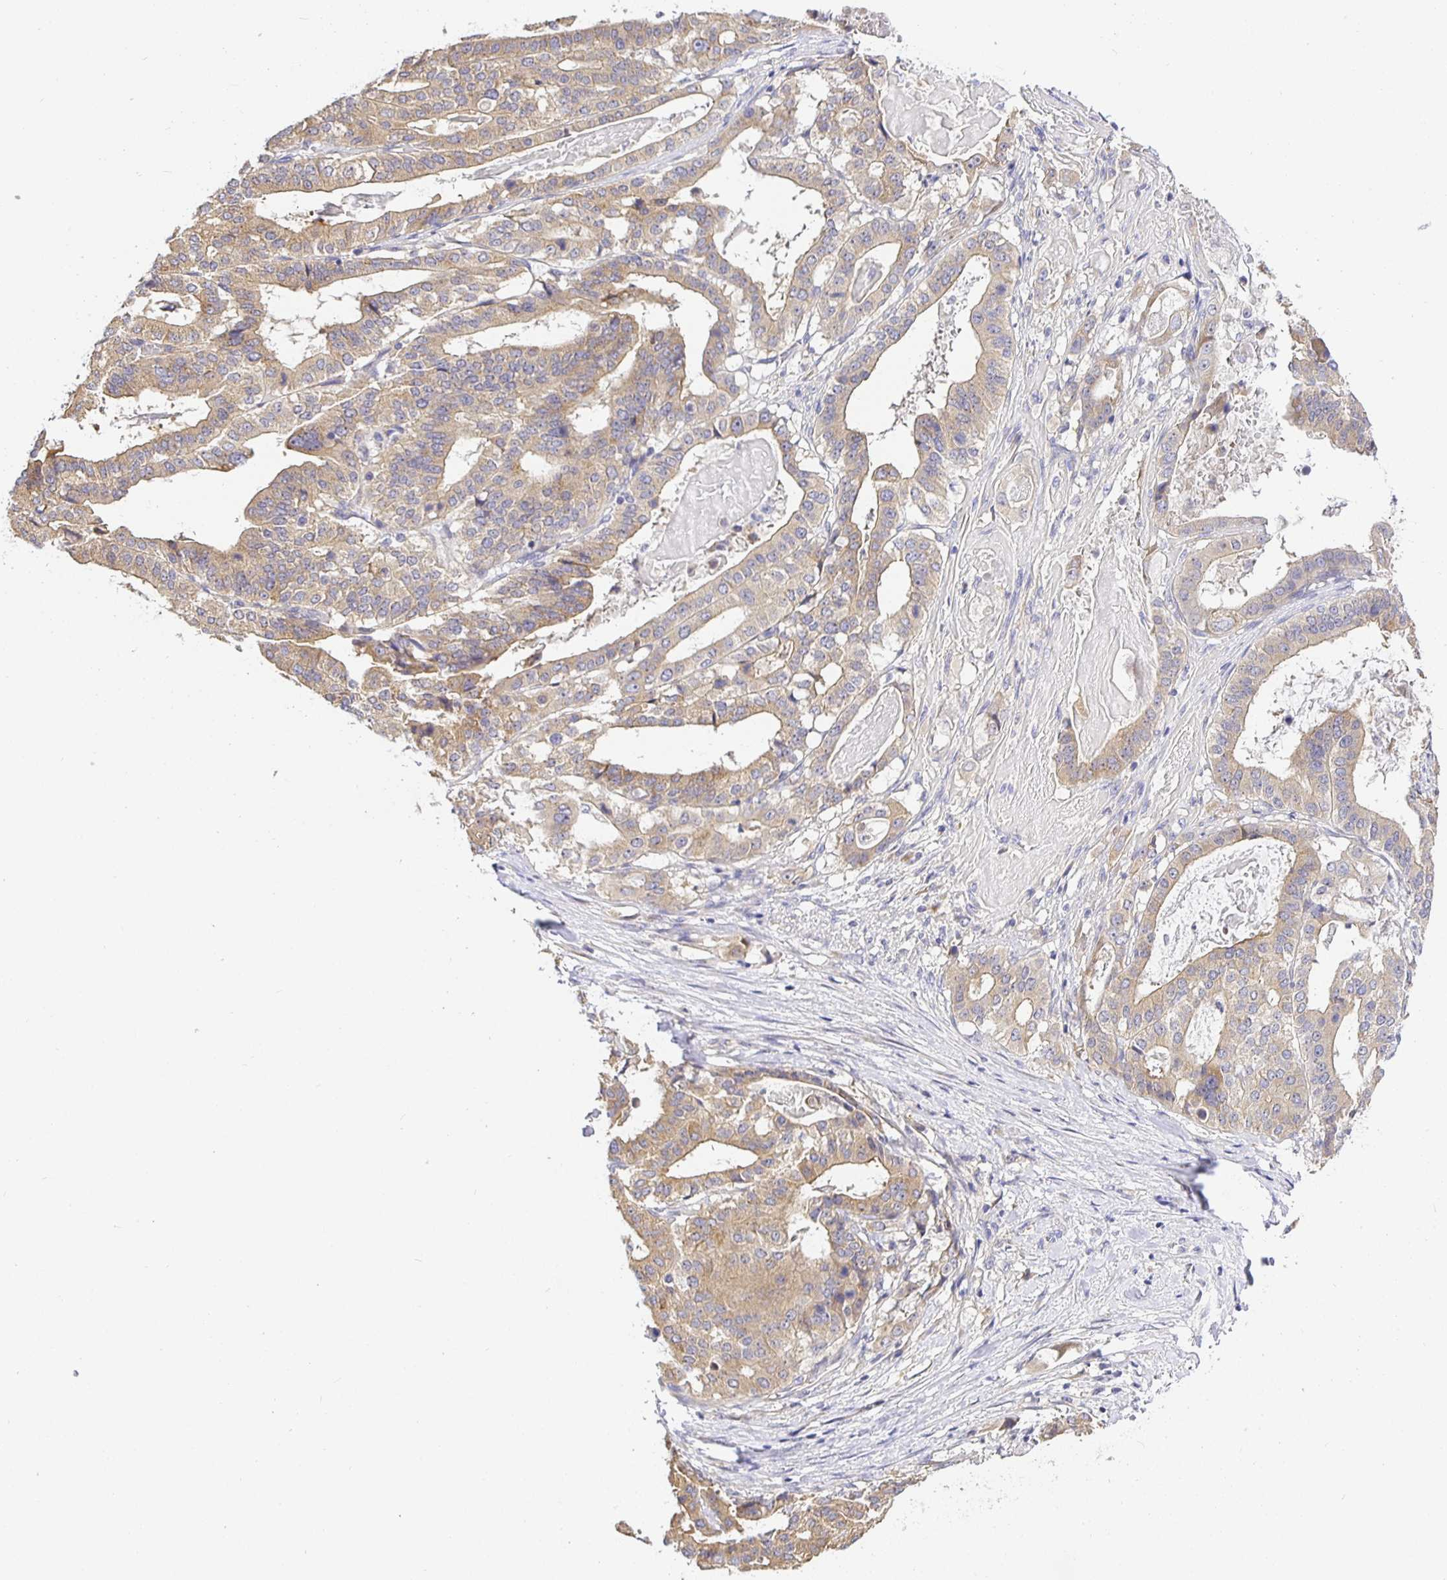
{"staining": {"intensity": "moderate", "quantity": ">75%", "location": "cytoplasmic/membranous"}, "tissue": "stomach cancer", "cell_type": "Tumor cells", "image_type": "cancer", "snomed": [{"axis": "morphology", "description": "Adenocarcinoma, NOS"}, {"axis": "topography", "description": "Stomach"}], "caption": "Adenocarcinoma (stomach) stained with immunohistochemistry (IHC) shows moderate cytoplasmic/membranous staining in approximately >75% of tumor cells.", "gene": "OPALIN", "patient": {"sex": "male", "age": 48}}